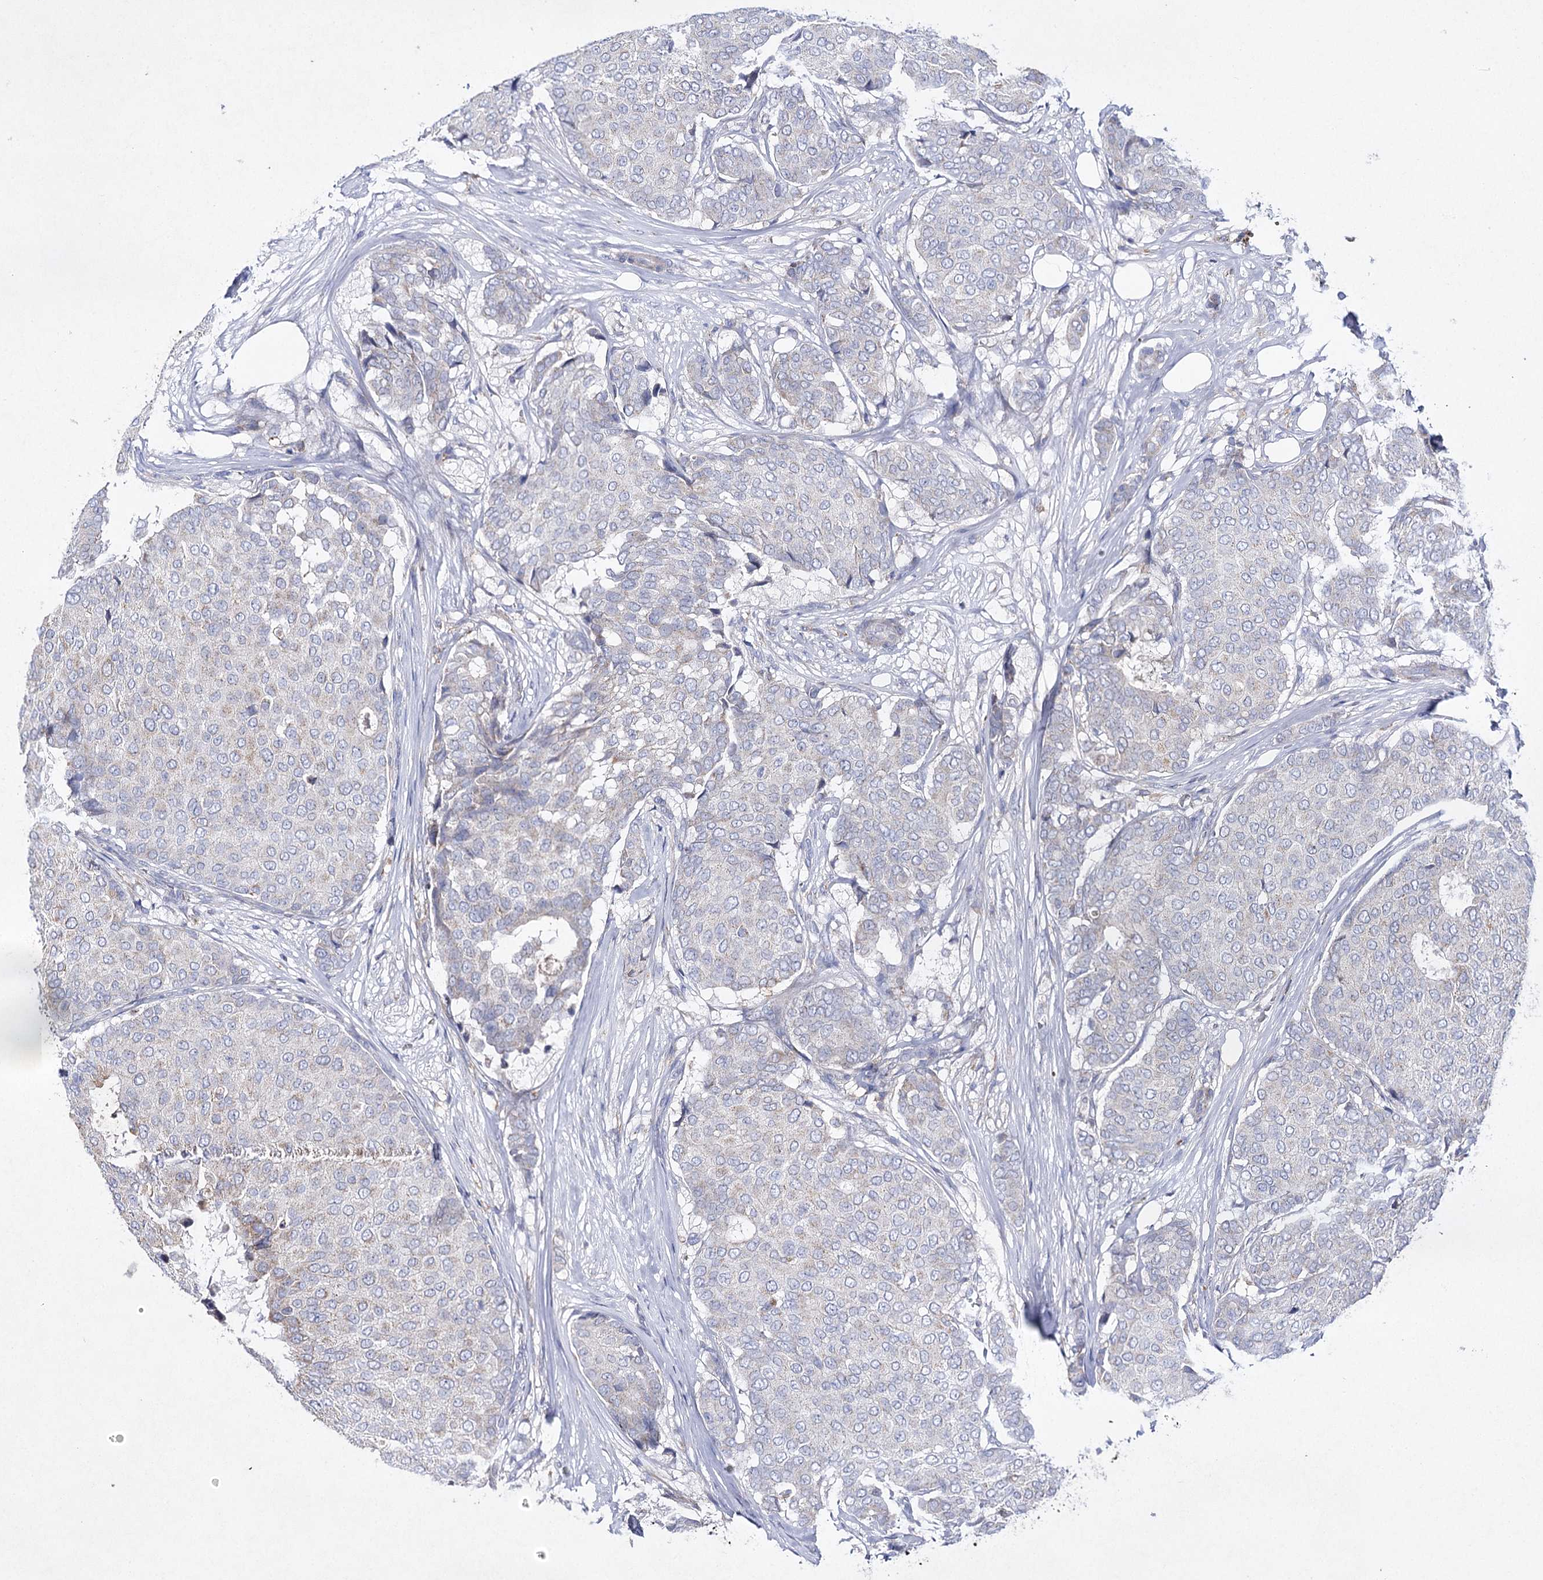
{"staining": {"intensity": "negative", "quantity": "none", "location": "none"}, "tissue": "breast cancer", "cell_type": "Tumor cells", "image_type": "cancer", "snomed": [{"axis": "morphology", "description": "Duct carcinoma"}, {"axis": "topography", "description": "Breast"}], "caption": "This is a photomicrograph of immunohistochemistry (IHC) staining of breast cancer (infiltrating ductal carcinoma), which shows no expression in tumor cells.", "gene": "COX15", "patient": {"sex": "female", "age": 75}}